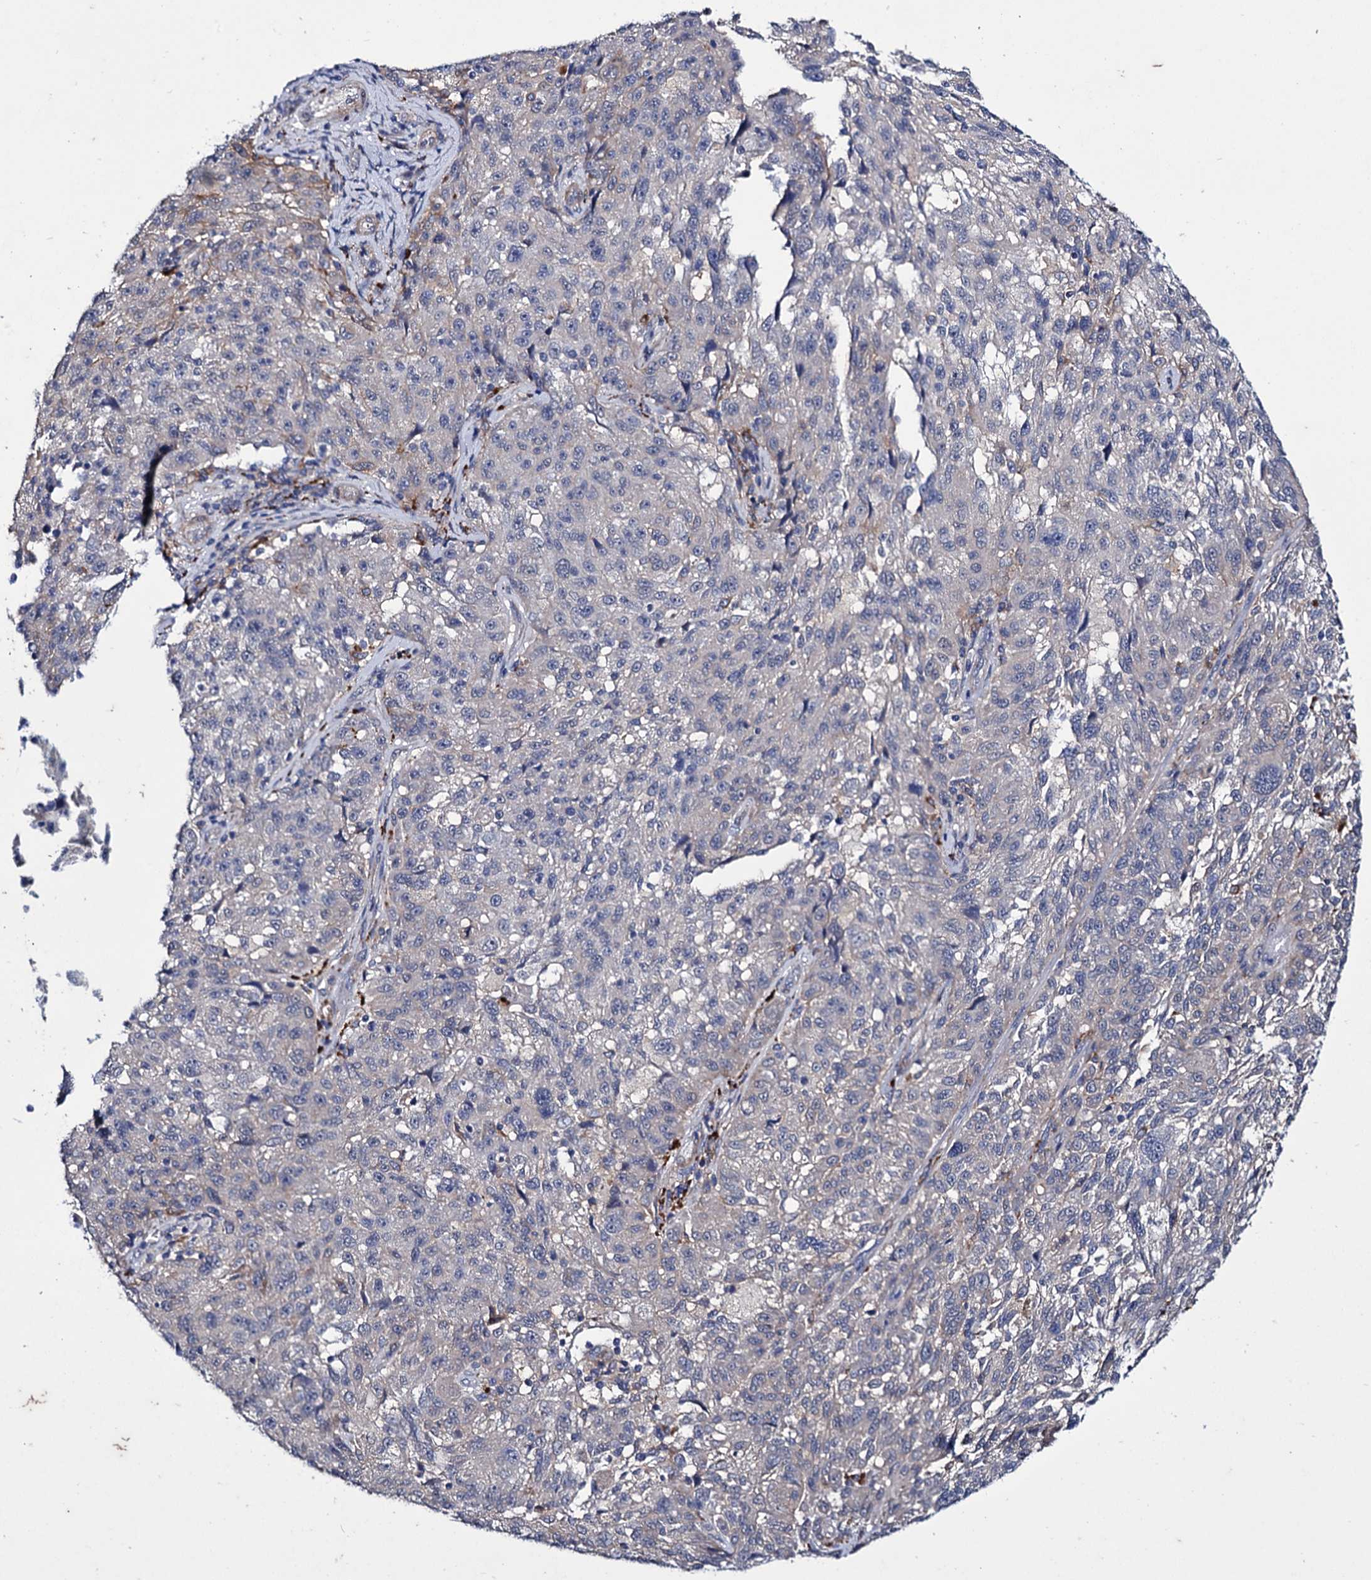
{"staining": {"intensity": "negative", "quantity": "none", "location": "none"}, "tissue": "melanoma", "cell_type": "Tumor cells", "image_type": "cancer", "snomed": [{"axis": "morphology", "description": "Malignant melanoma, NOS"}, {"axis": "topography", "description": "Skin"}], "caption": "Micrograph shows no protein positivity in tumor cells of malignant melanoma tissue.", "gene": "AXL", "patient": {"sex": "male", "age": 53}}